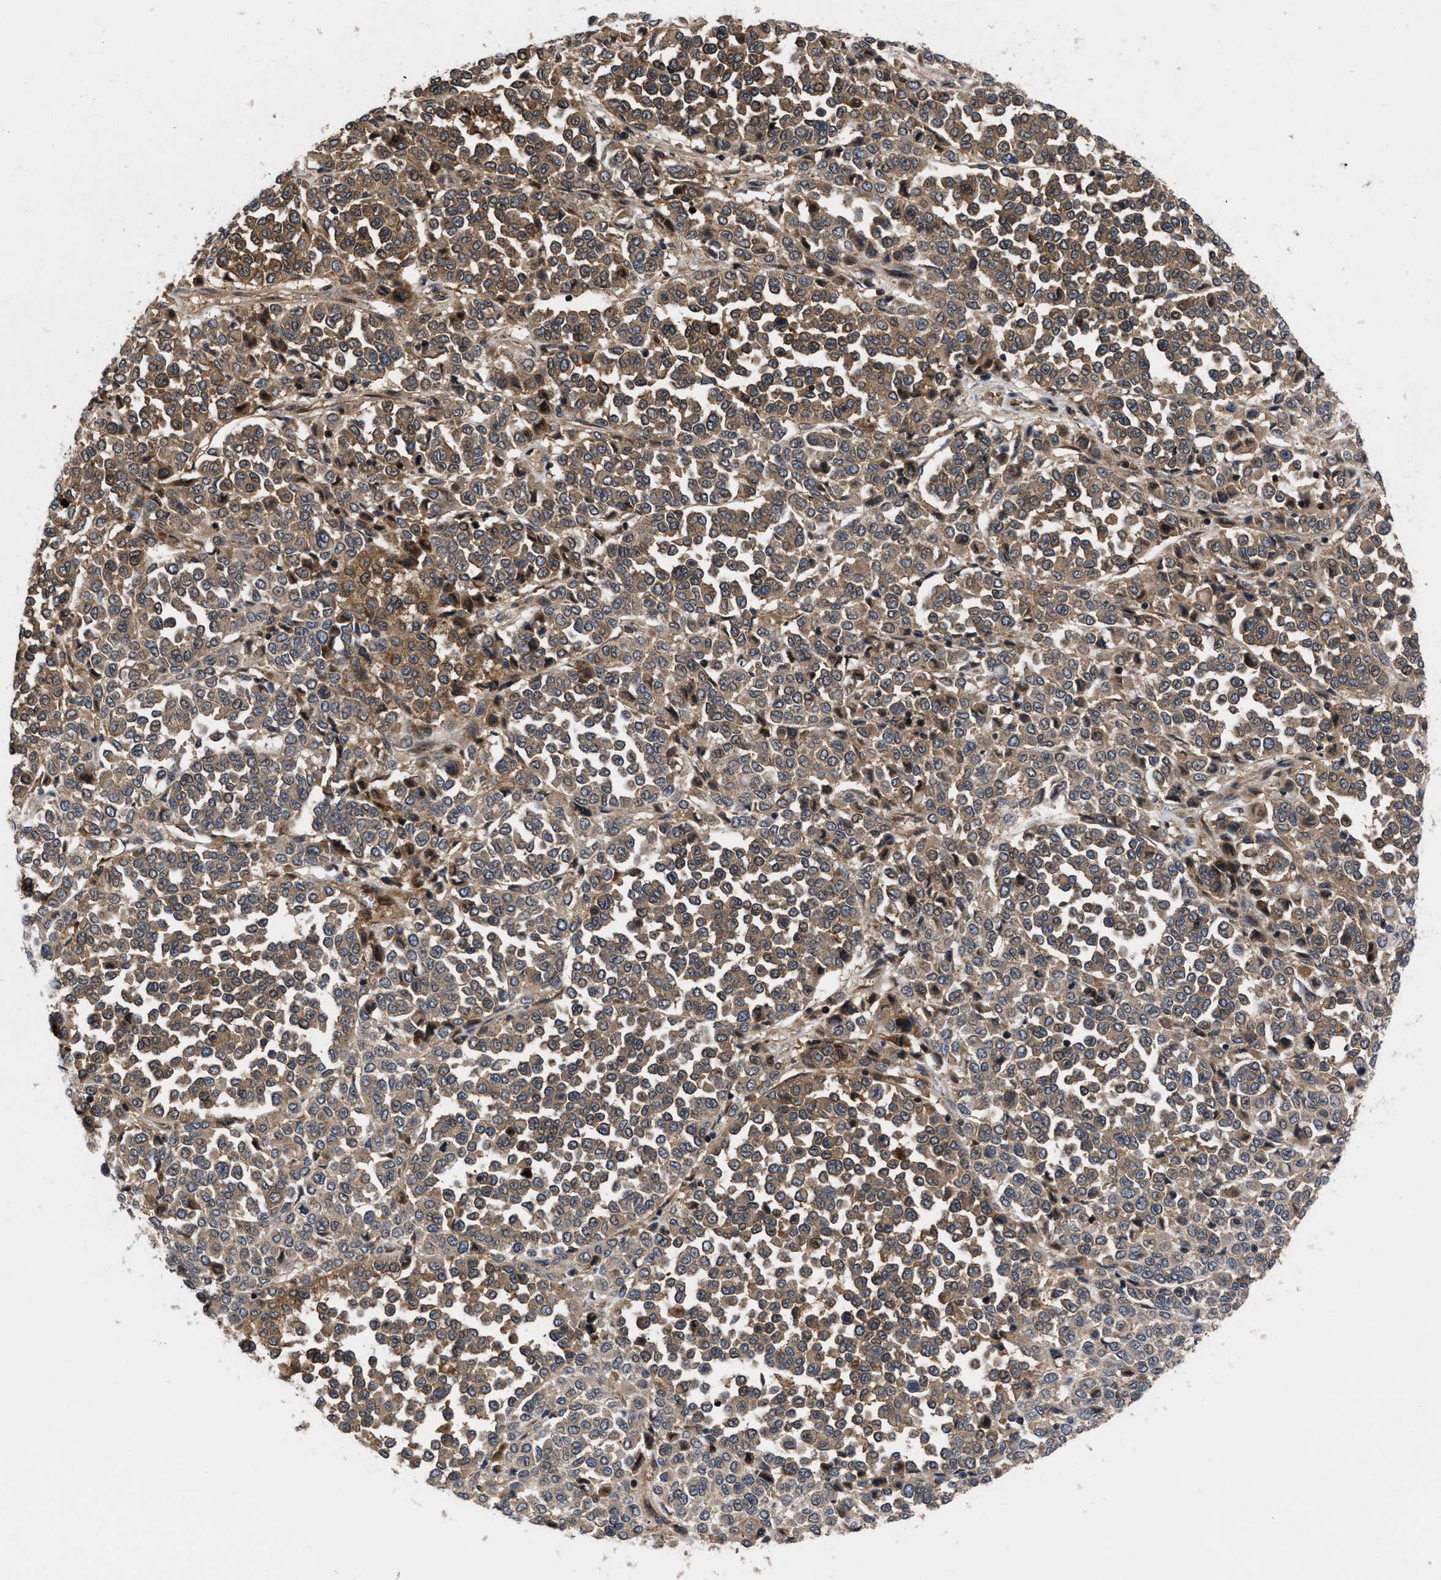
{"staining": {"intensity": "weak", "quantity": ">75%", "location": "cytoplasmic/membranous"}, "tissue": "melanoma", "cell_type": "Tumor cells", "image_type": "cancer", "snomed": [{"axis": "morphology", "description": "Malignant melanoma, Metastatic site"}, {"axis": "topography", "description": "Pancreas"}], "caption": "Tumor cells display low levels of weak cytoplasmic/membranous expression in approximately >75% of cells in malignant melanoma (metastatic site). The staining is performed using DAB (3,3'-diaminobenzidine) brown chromogen to label protein expression. The nuclei are counter-stained blue using hematoxylin.", "gene": "FAM200A", "patient": {"sex": "female", "age": 30}}